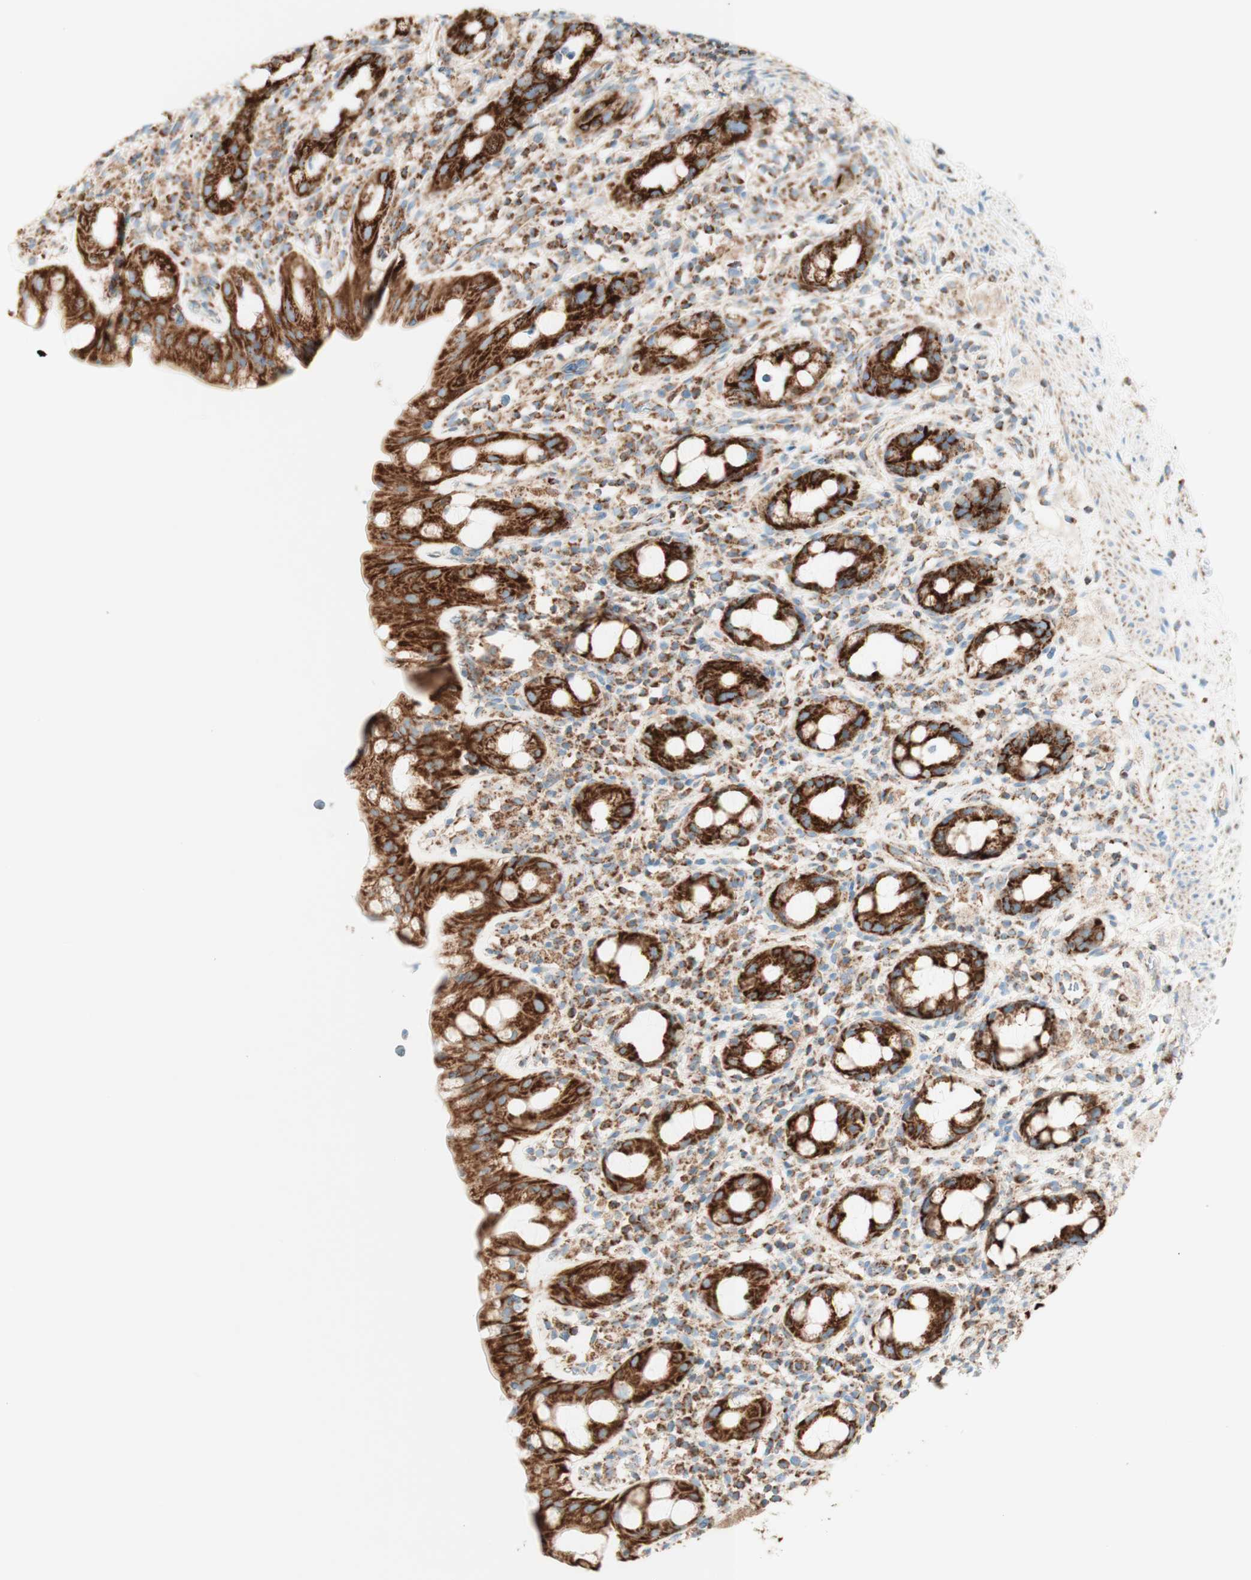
{"staining": {"intensity": "strong", "quantity": ">75%", "location": "cytoplasmic/membranous"}, "tissue": "rectum", "cell_type": "Glandular cells", "image_type": "normal", "snomed": [{"axis": "morphology", "description": "Normal tissue, NOS"}, {"axis": "topography", "description": "Rectum"}], "caption": "Protein expression analysis of unremarkable rectum exhibits strong cytoplasmic/membranous staining in about >75% of glandular cells.", "gene": "TOMM20", "patient": {"sex": "male", "age": 44}}